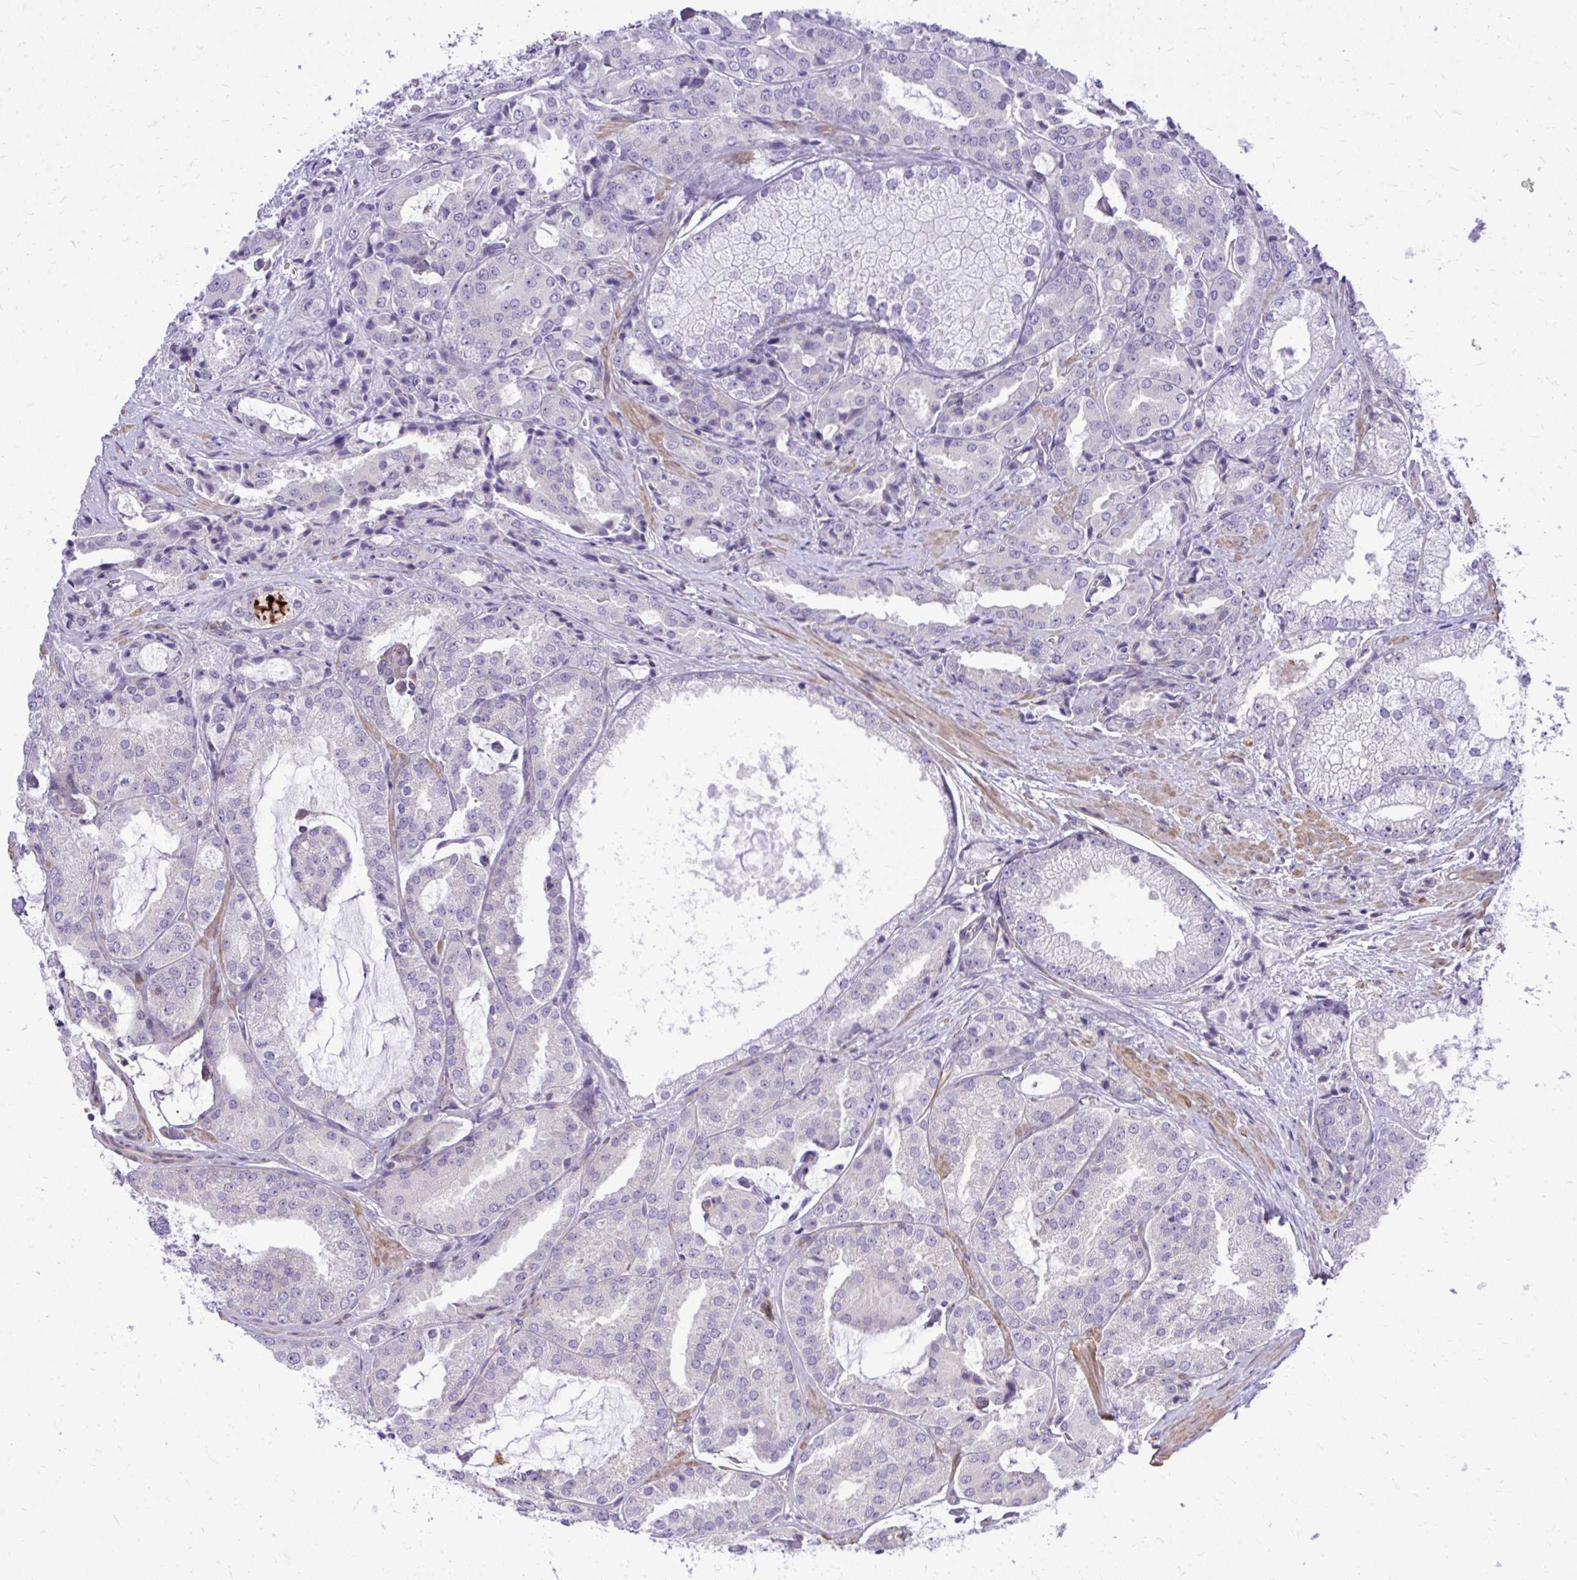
{"staining": {"intensity": "negative", "quantity": "none", "location": "none"}, "tissue": "prostate cancer", "cell_type": "Tumor cells", "image_type": "cancer", "snomed": [{"axis": "morphology", "description": "Adenocarcinoma, High grade"}, {"axis": "topography", "description": "Prostate"}], "caption": "Adenocarcinoma (high-grade) (prostate) was stained to show a protein in brown. There is no significant expression in tumor cells. The staining is performed using DAB brown chromogen with nuclei counter-stained in using hematoxylin.", "gene": "GRK4", "patient": {"sex": "male", "age": 68}}